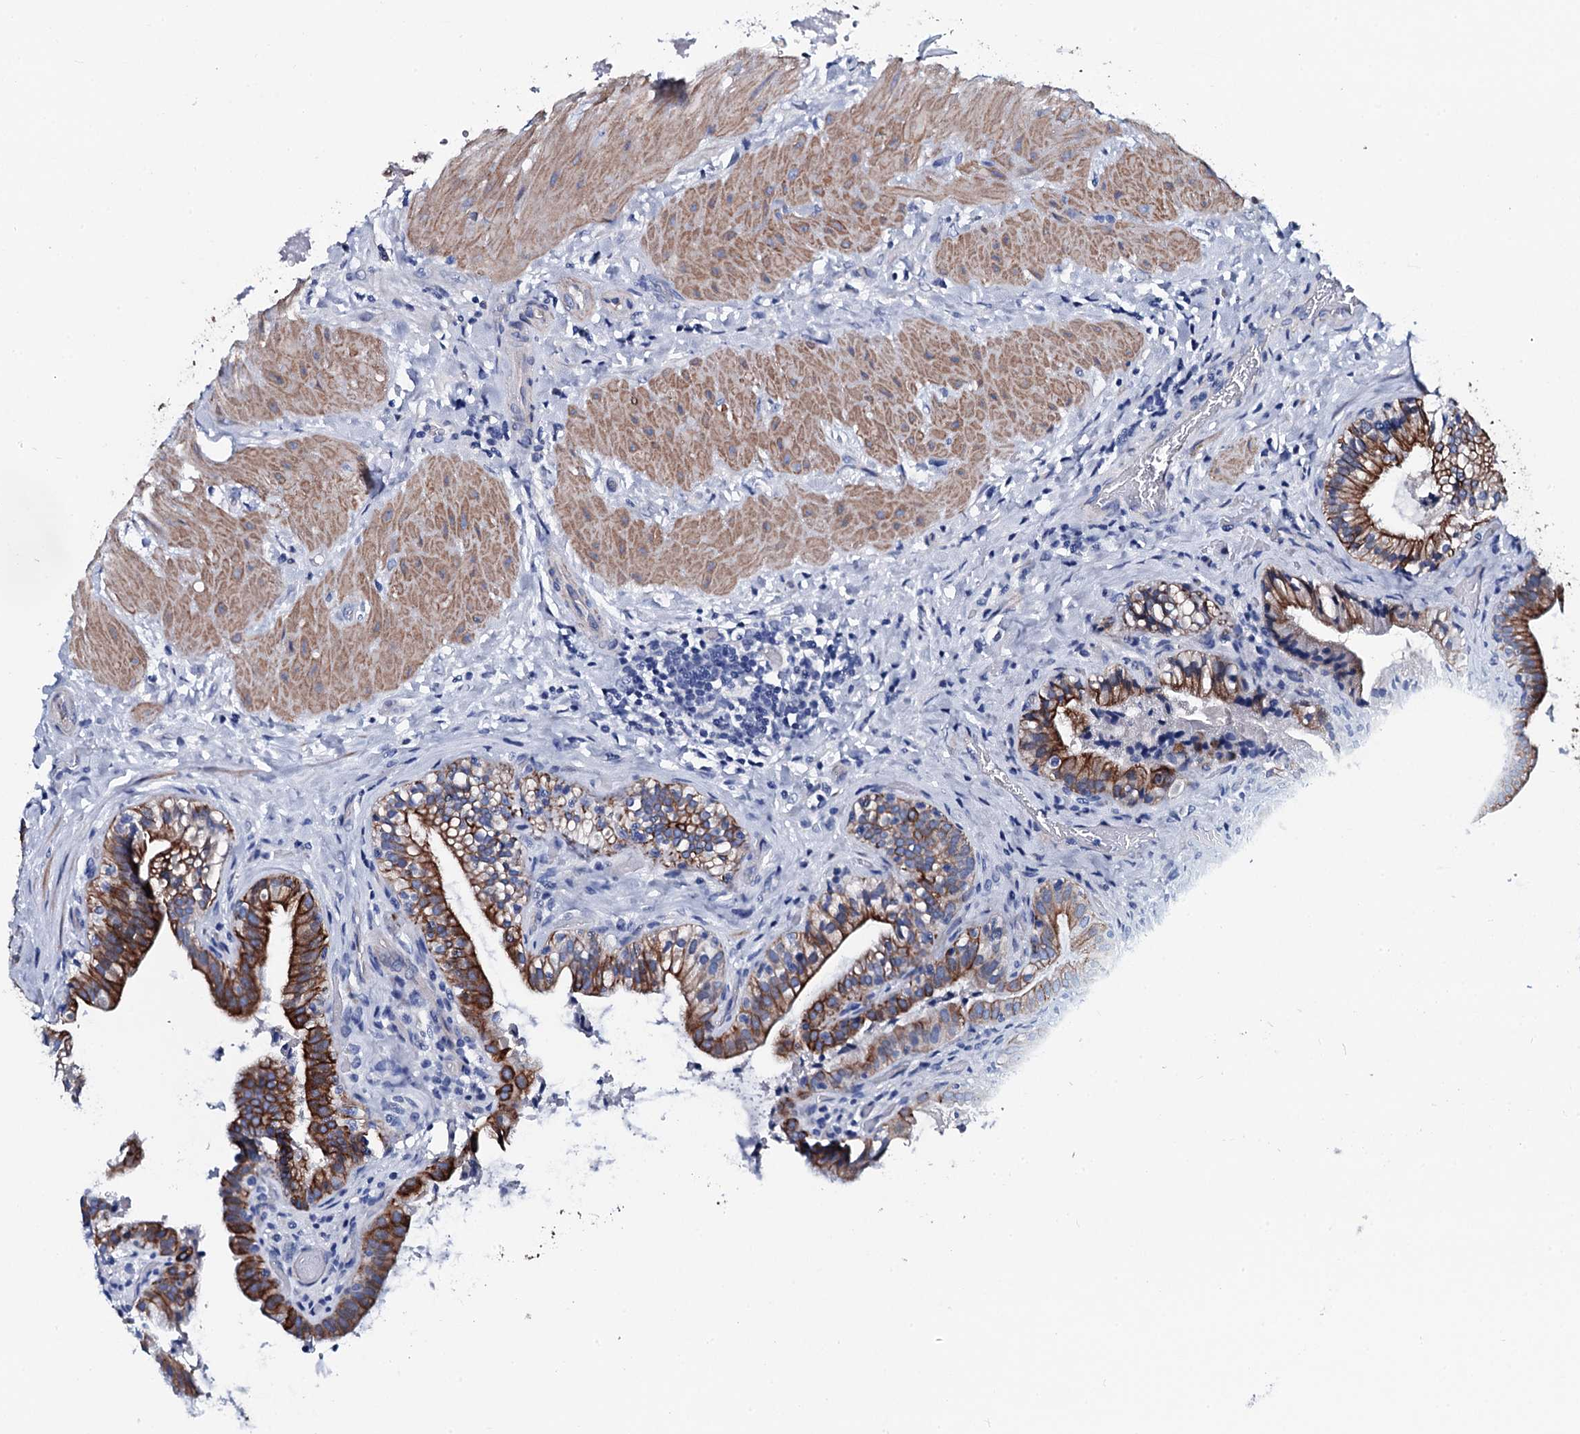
{"staining": {"intensity": "strong", "quantity": ">75%", "location": "cytoplasmic/membranous"}, "tissue": "gallbladder", "cell_type": "Glandular cells", "image_type": "normal", "snomed": [{"axis": "morphology", "description": "Normal tissue, NOS"}, {"axis": "topography", "description": "Gallbladder"}], "caption": "Glandular cells exhibit high levels of strong cytoplasmic/membranous staining in approximately >75% of cells in benign human gallbladder.", "gene": "GYS2", "patient": {"sex": "male", "age": 24}}